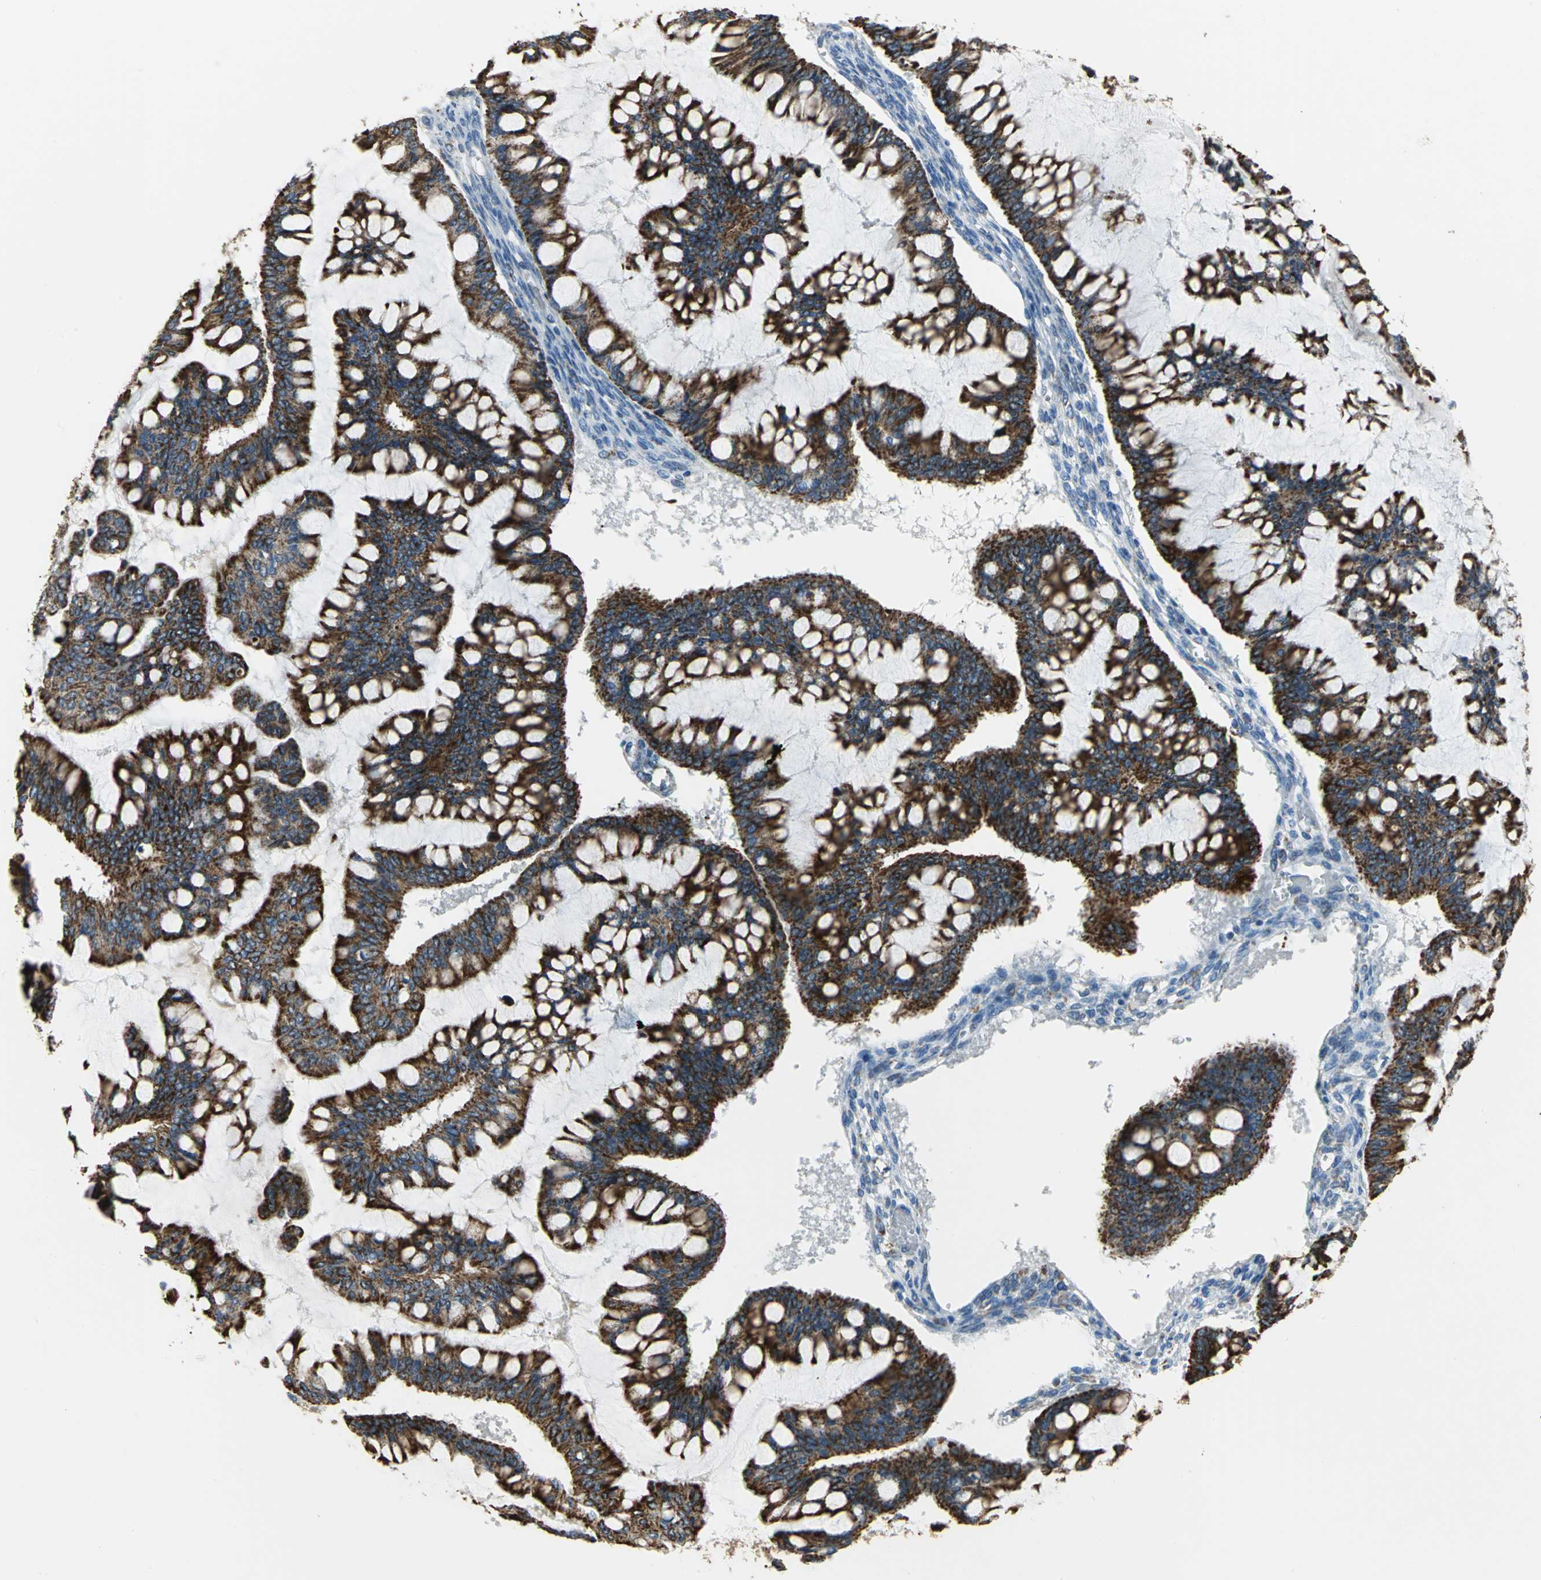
{"staining": {"intensity": "strong", "quantity": ">75%", "location": "cytoplasmic/membranous"}, "tissue": "ovarian cancer", "cell_type": "Tumor cells", "image_type": "cancer", "snomed": [{"axis": "morphology", "description": "Cystadenocarcinoma, mucinous, NOS"}, {"axis": "topography", "description": "Ovary"}], "caption": "This micrograph reveals immunohistochemistry staining of human ovarian mucinous cystadenocarcinoma, with high strong cytoplasmic/membranous expression in about >75% of tumor cells.", "gene": "NTRK1", "patient": {"sex": "female", "age": 73}}